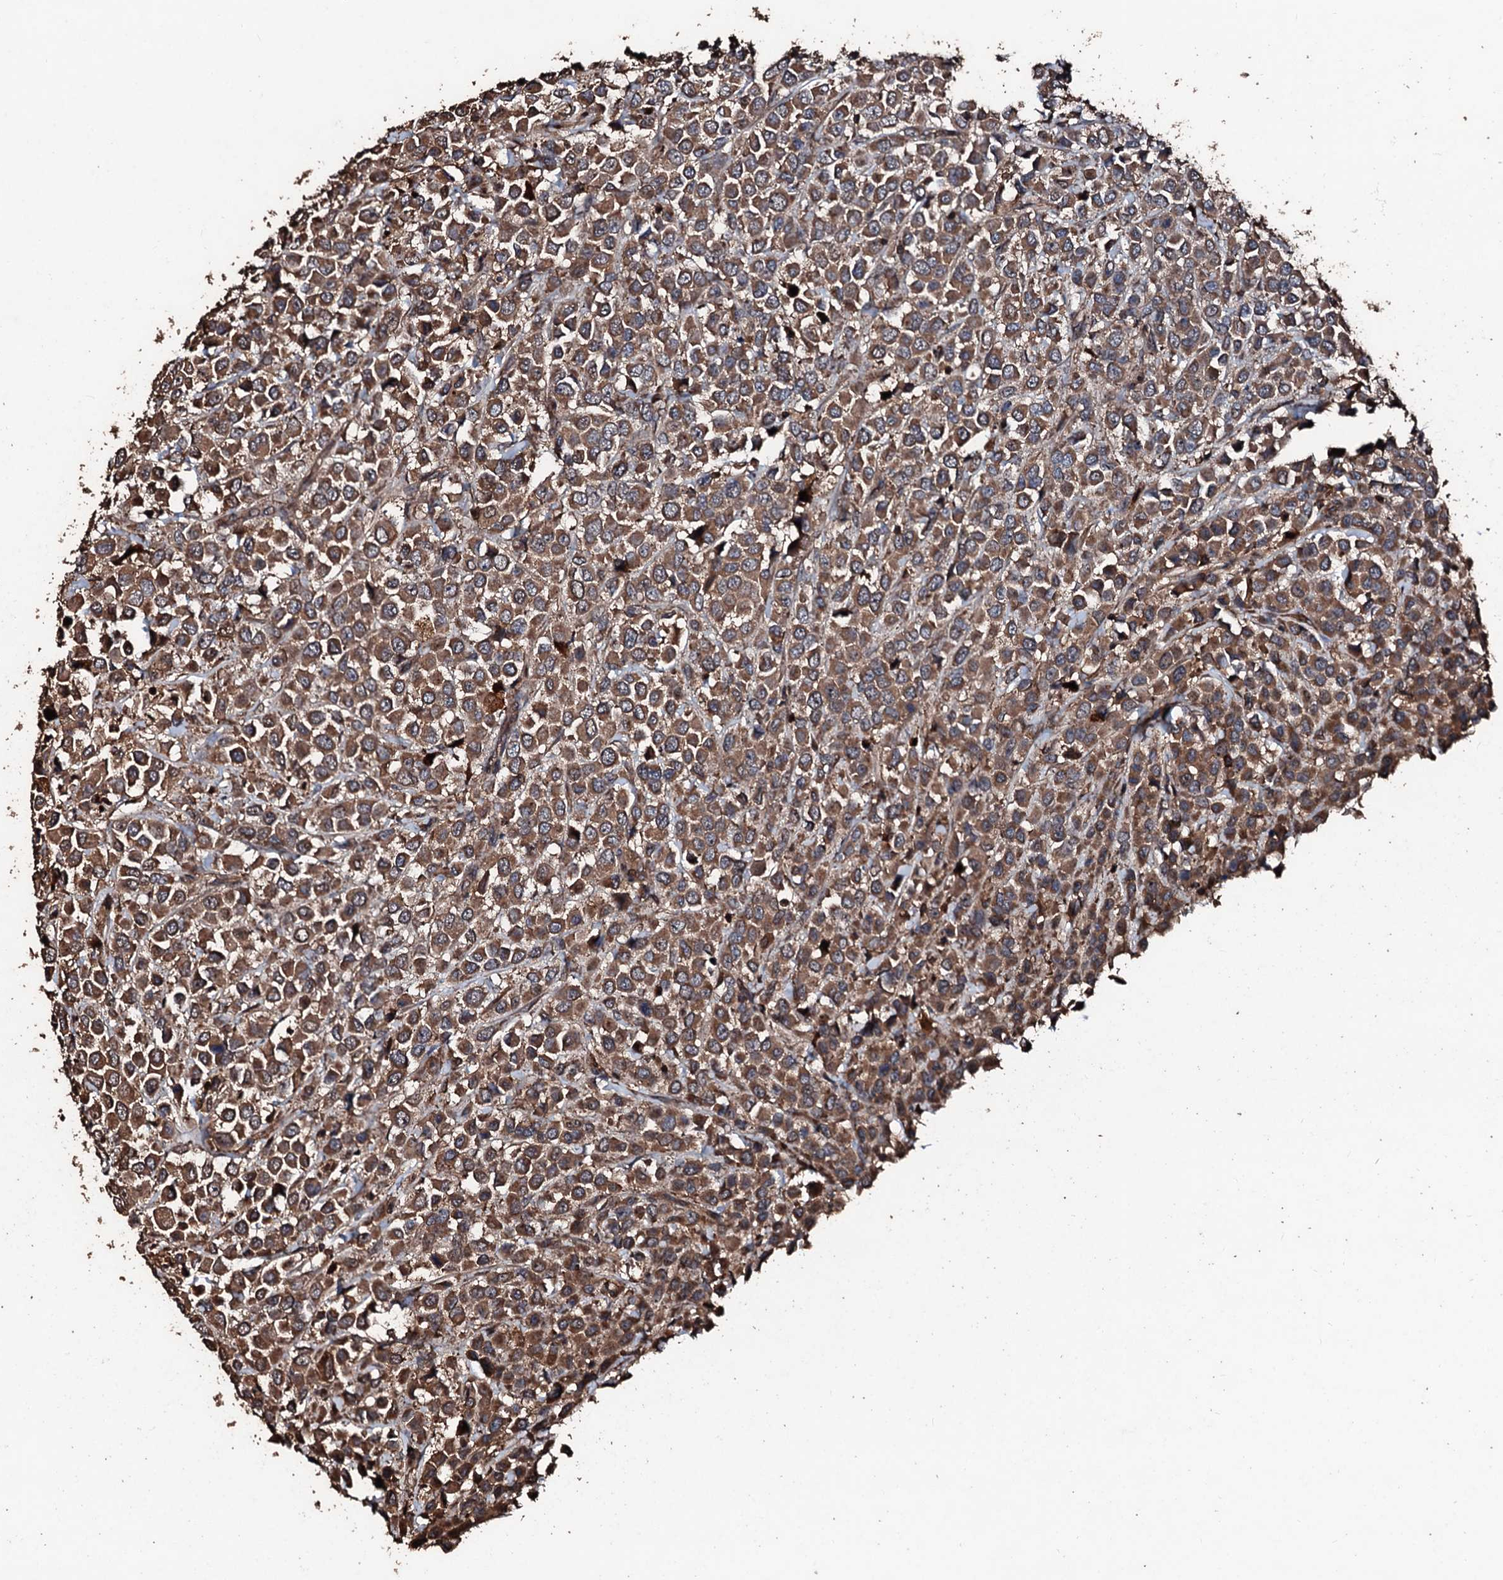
{"staining": {"intensity": "moderate", "quantity": ">75%", "location": "cytoplasmic/membranous"}, "tissue": "breast cancer", "cell_type": "Tumor cells", "image_type": "cancer", "snomed": [{"axis": "morphology", "description": "Duct carcinoma"}, {"axis": "topography", "description": "Breast"}], "caption": "An image of intraductal carcinoma (breast) stained for a protein shows moderate cytoplasmic/membranous brown staining in tumor cells. The protein of interest is shown in brown color, while the nuclei are stained blue.", "gene": "KIF18A", "patient": {"sex": "female", "age": 61}}